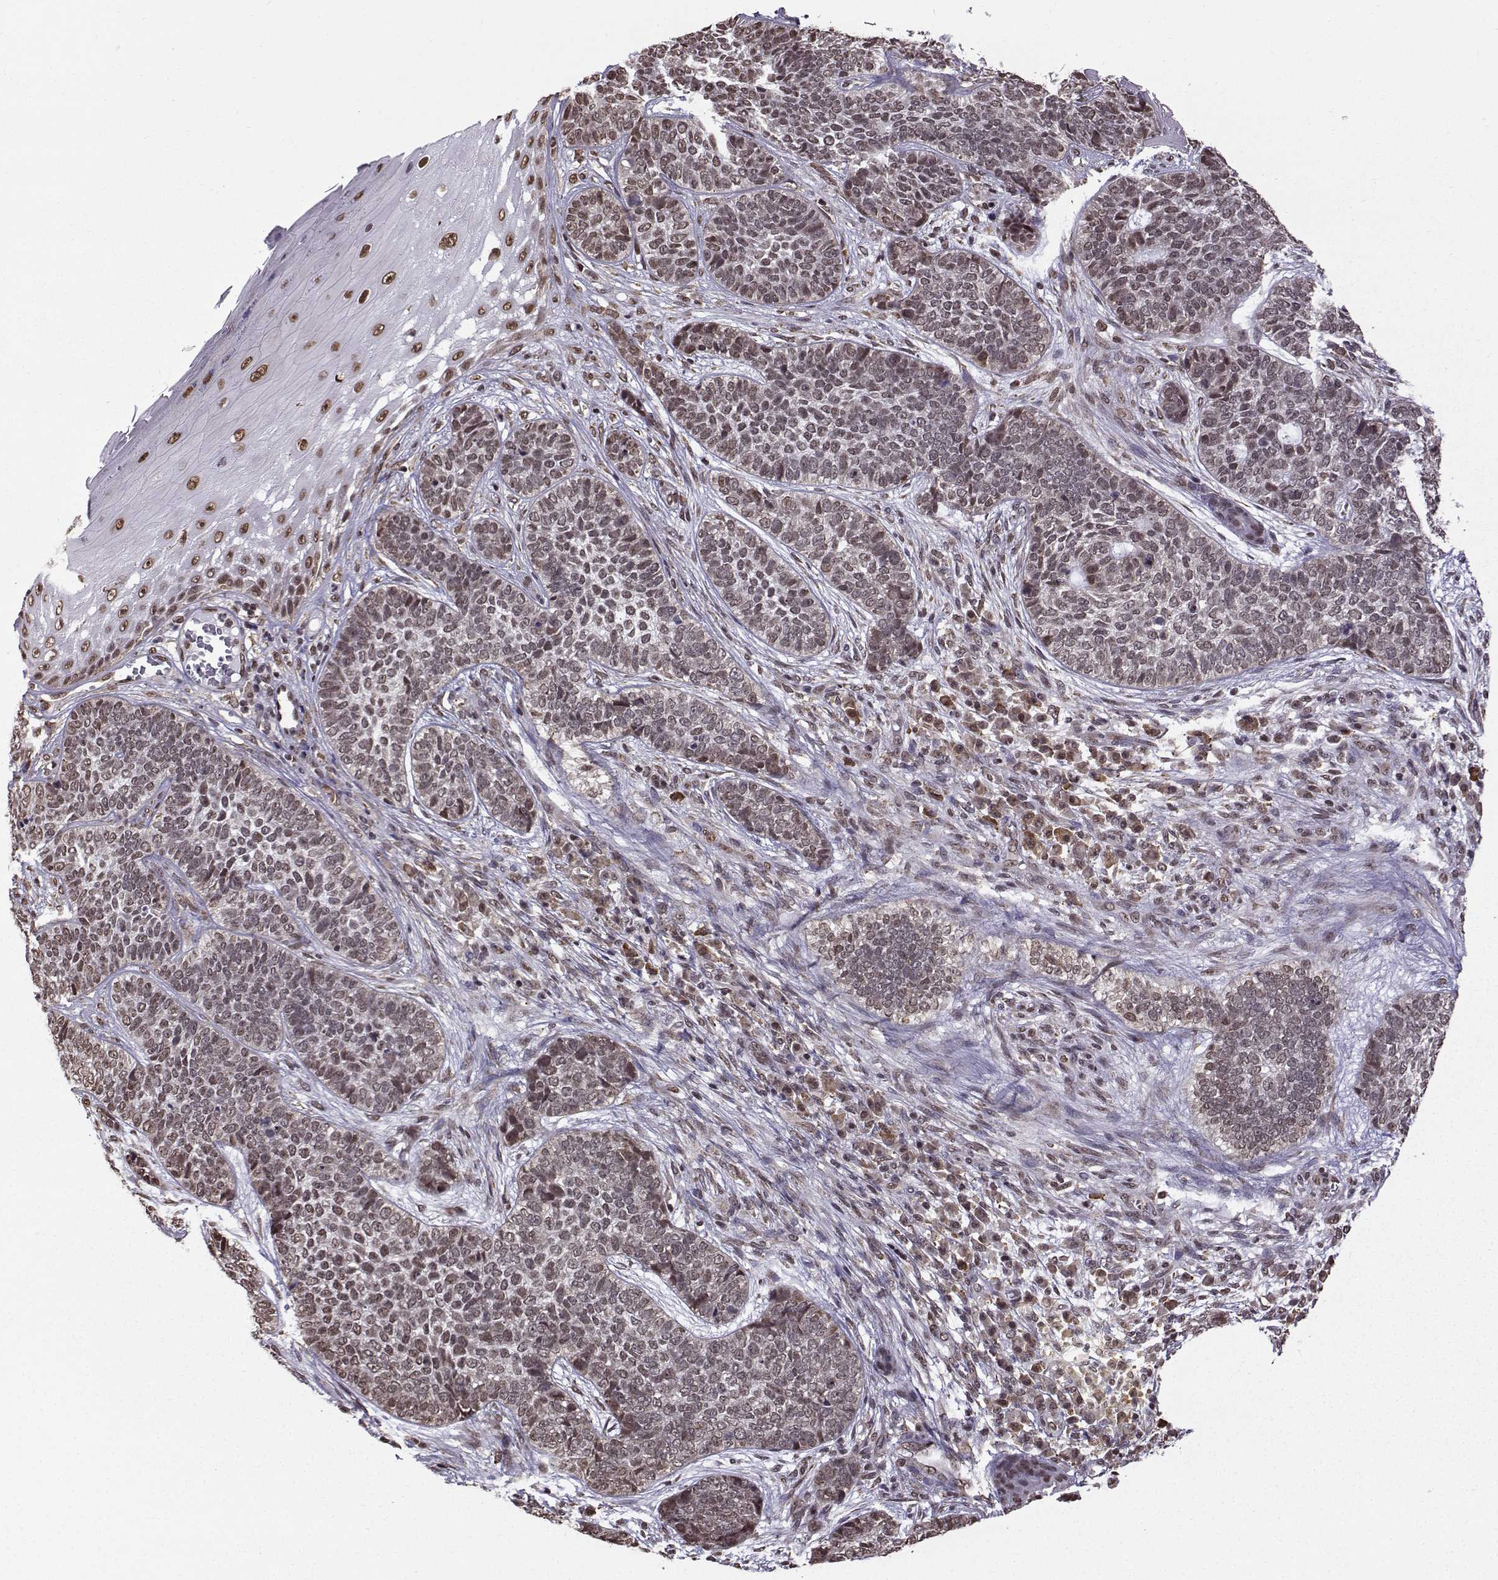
{"staining": {"intensity": "negative", "quantity": "none", "location": "none"}, "tissue": "skin cancer", "cell_type": "Tumor cells", "image_type": "cancer", "snomed": [{"axis": "morphology", "description": "Basal cell carcinoma"}, {"axis": "topography", "description": "Skin"}], "caption": "Tumor cells are negative for protein expression in human basal cell carcinoma (skin).", "gene": "EZH1", "patient": {"sex": "female", "age": 69}}